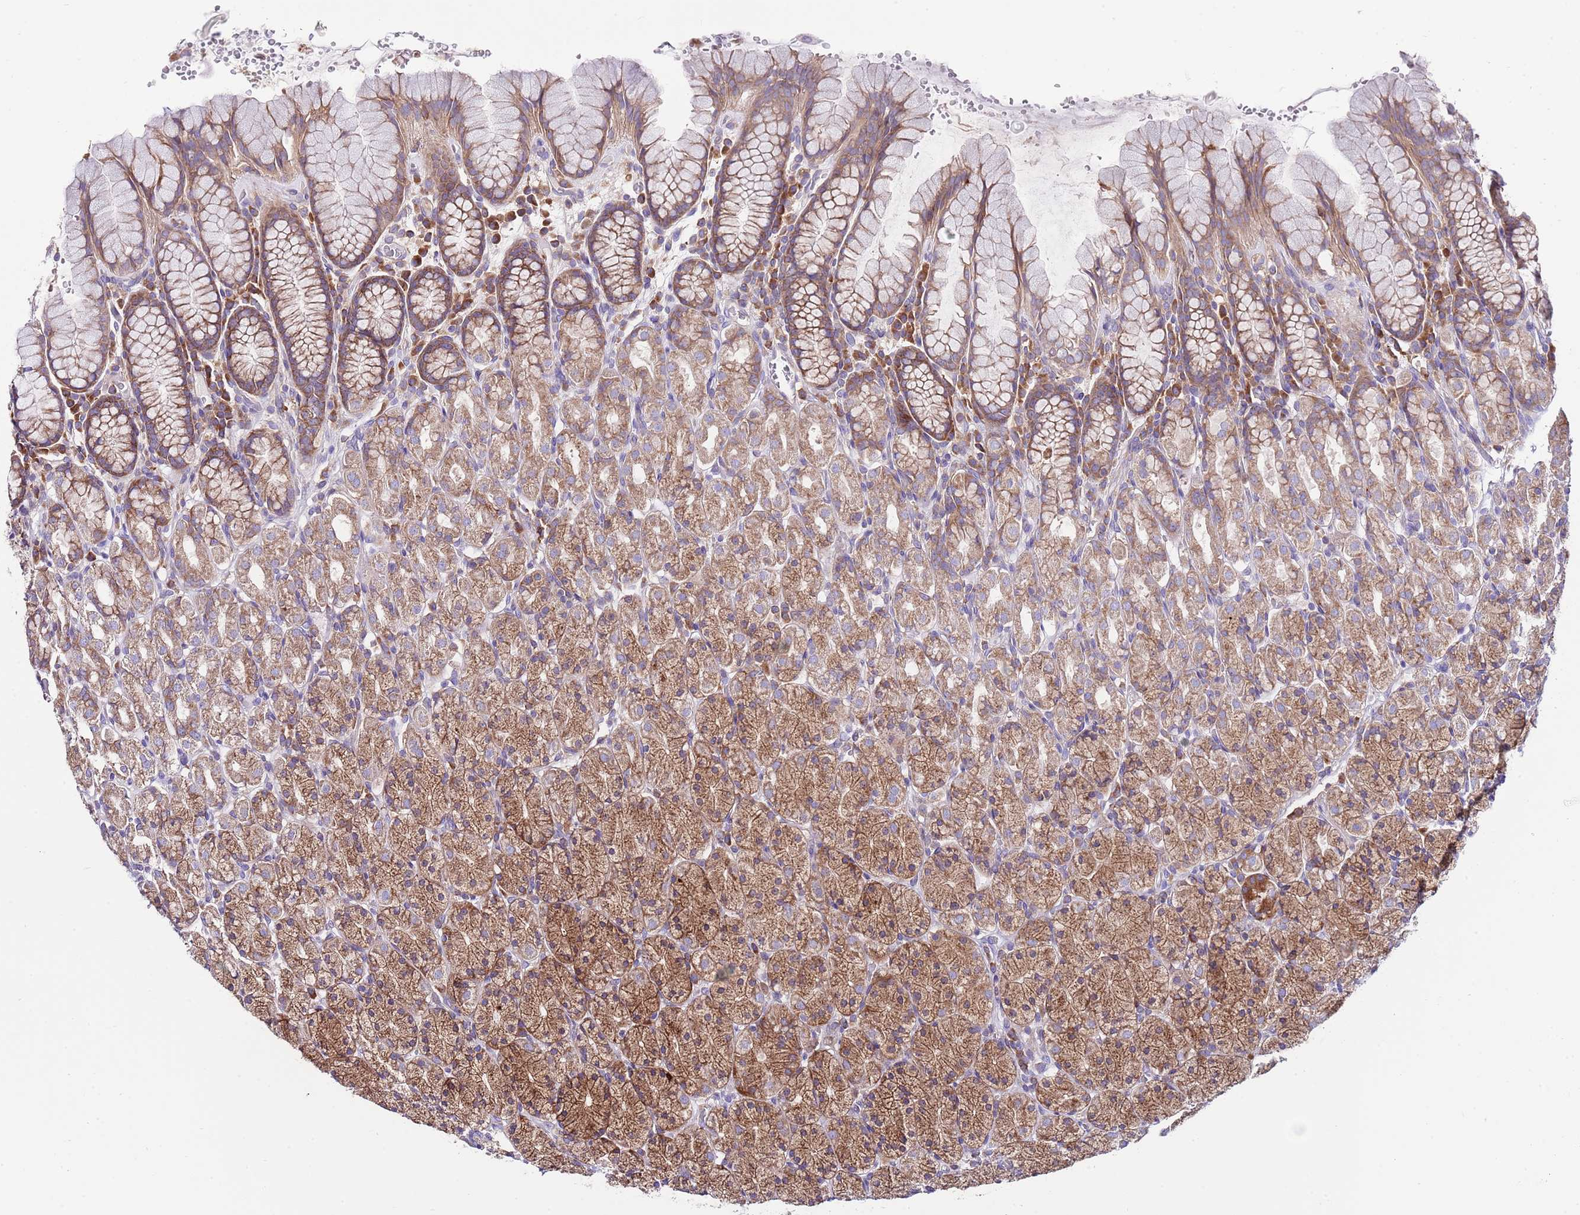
{"staining": {"intensity": "strong", "quantity": "25%-75%", "location": "cytoplasmic/membranous"}, "tissue": "stomach", "cell_type": "Glandular cells", "image_type": "normal", "snomed": [{"axis": "morphology", "description": "Normal tissue, NOS"}, {"axis": "topography", "description": "Stomach, upper"}, {"axis": "topography", "description": "Stomach"}], "caption": "Immunohistochemical staining of benign human stomach displays high levels of strong cytoplasmic/membranous staining in approximately 25%-75% of glandular cells.", "gene": "RPS10", "patient": {"sex": "male", "age": 62}}